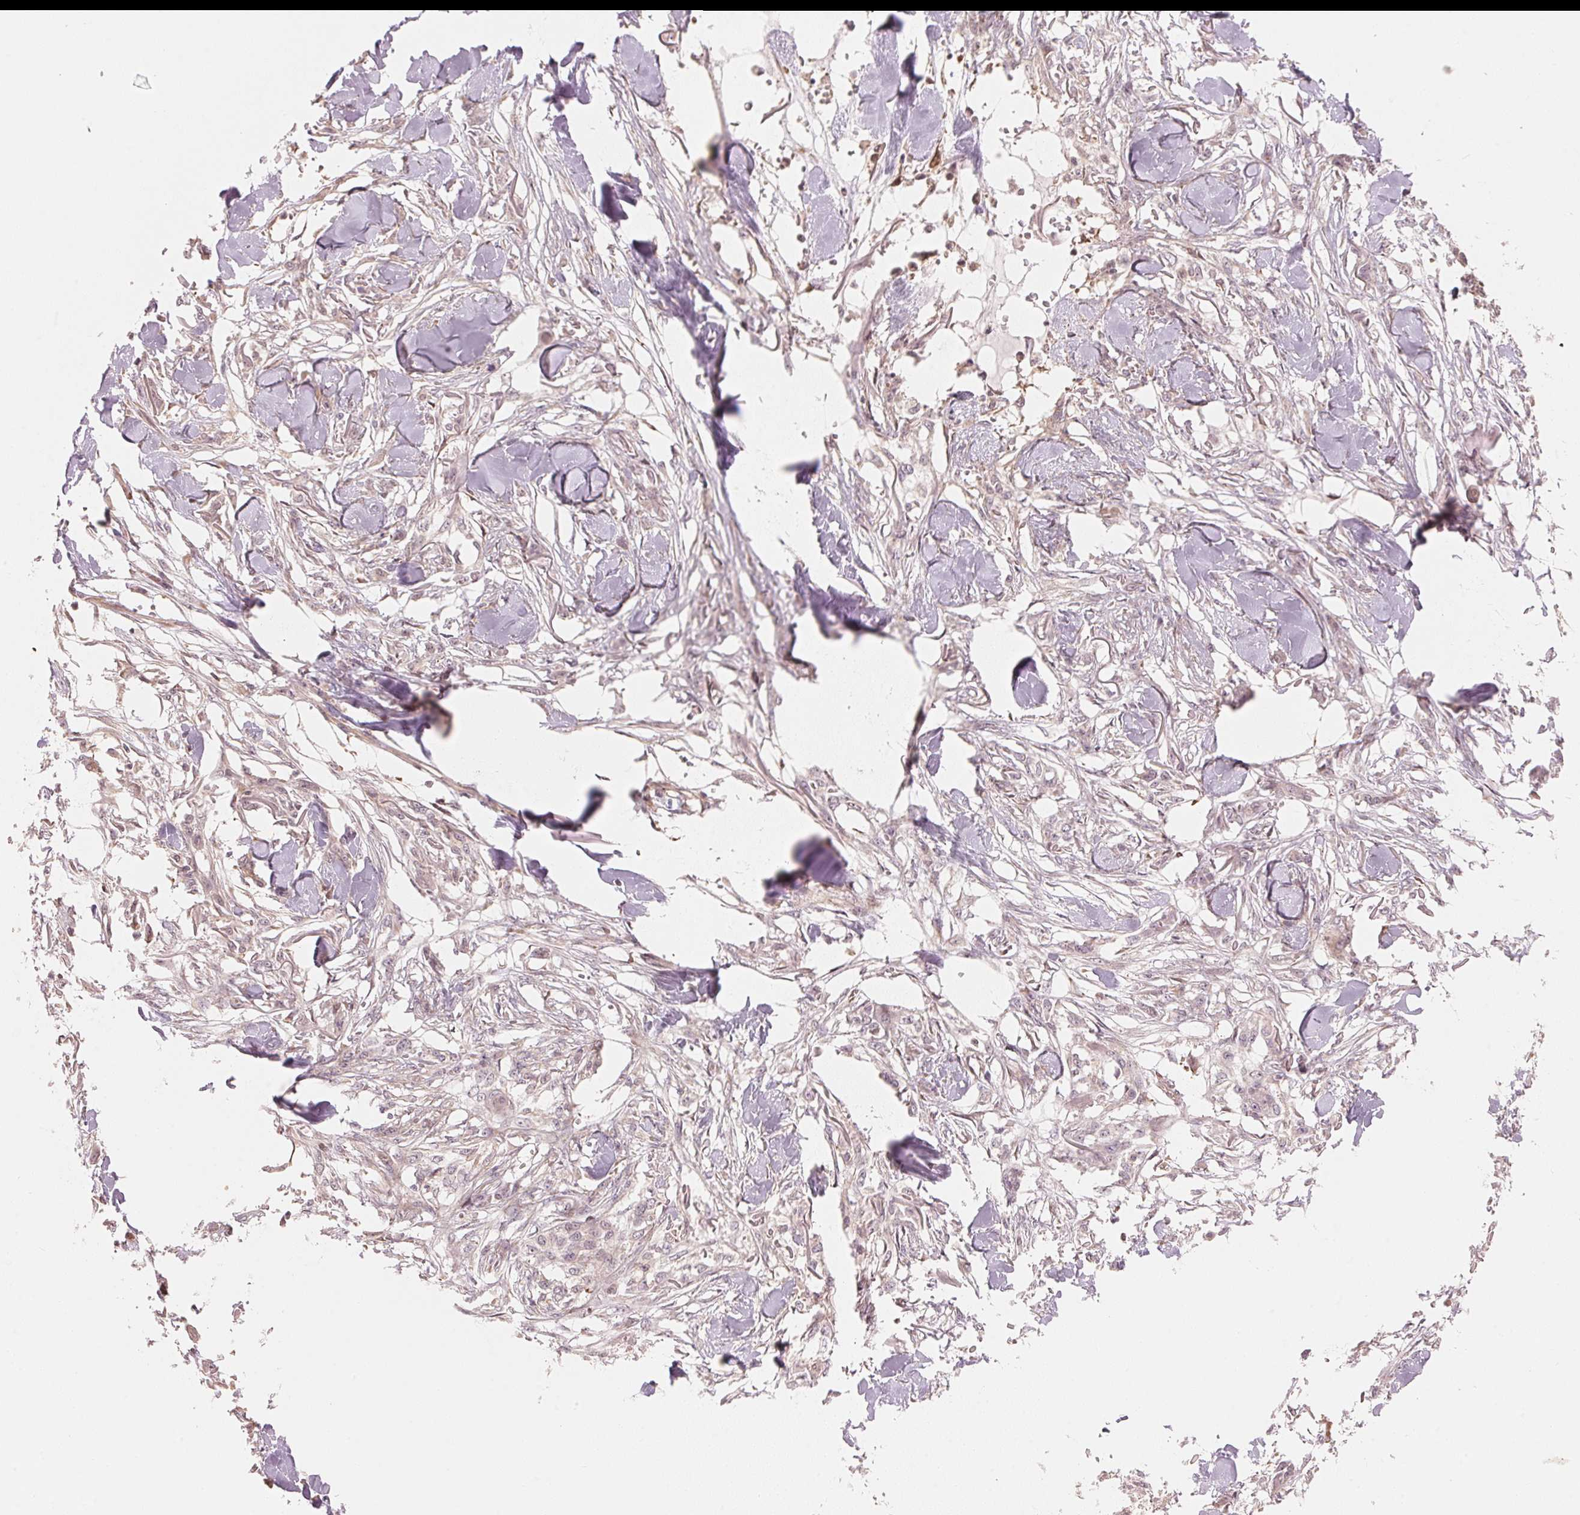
{"staining": {"intensity": "negative", "quantity": "none", "location": "none"}, "tissue": "skin cancer", "cell_type": "Tumor cells", "image_type": "cancer", "snomed": [{"axis": "morphology", "description": "Squamous cell carcinoma, NOS"}, {"axis": "topography", "description": "Skin"}], "caption": "Immunohistochemical staining of skin cancer (squamous cell carcinoma) demonstrates no significant positivity in tumor cells.", "gene": "PRKN", "patient": {"sex": "female", "age": 59}}